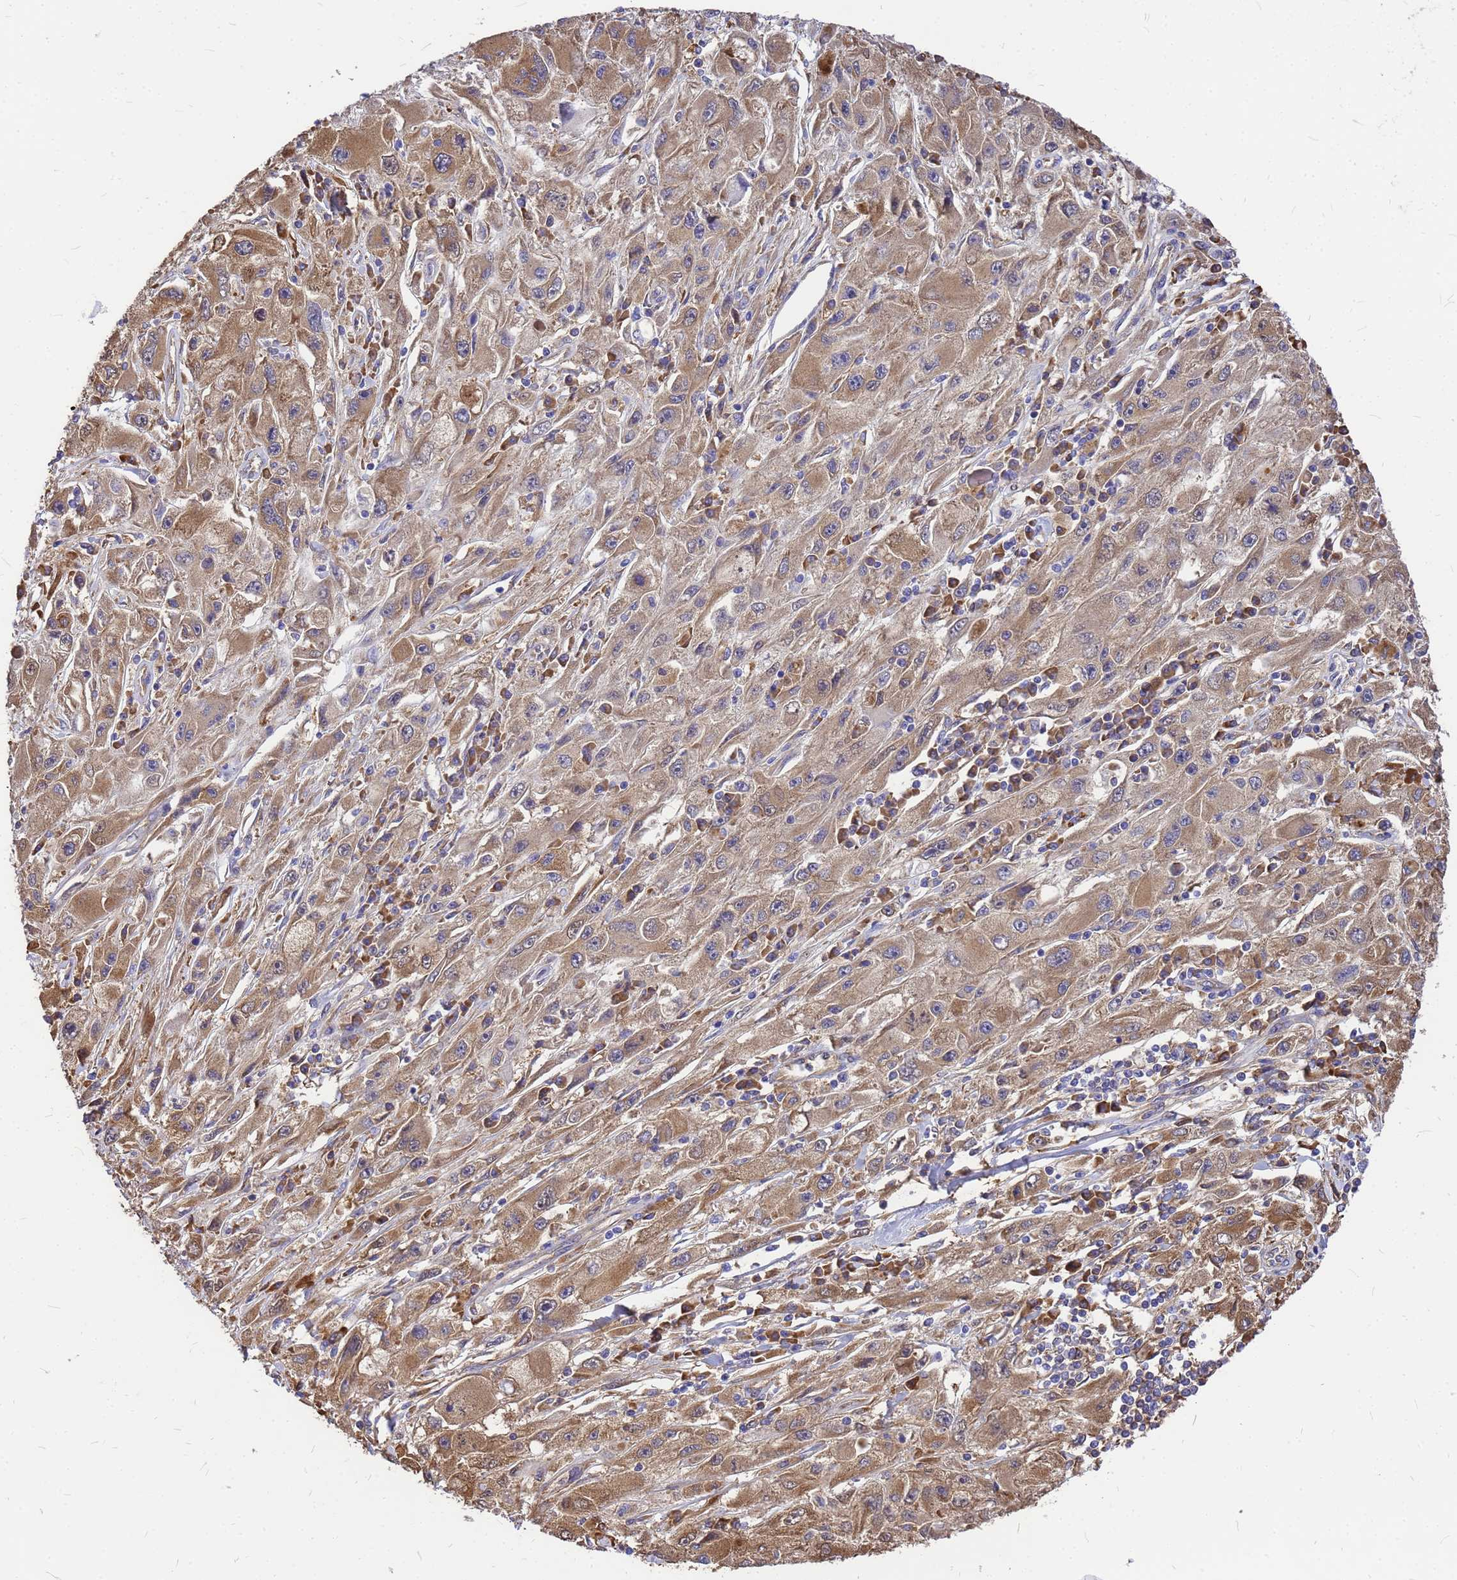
{"staining": {"intensity": "moderate", "quantity": "25%-75%", "location": "cytoplasmic/membranous"}, "tissue": "melanoma", "cell_type": "Tumor cells", "image_type": "cancer", "snomed": [{"axis": "morphology", "description": "Malignant melanoma, Metastatic site"}, {"axis": "topography", "description": "Skin"}], "caption": "Malignant melanoma (metastatic site) stained with a protein marker exhibits moderate staining in tumor cells.", "gene": "GID4", "patient": {"sex": "male", "age": 53}}